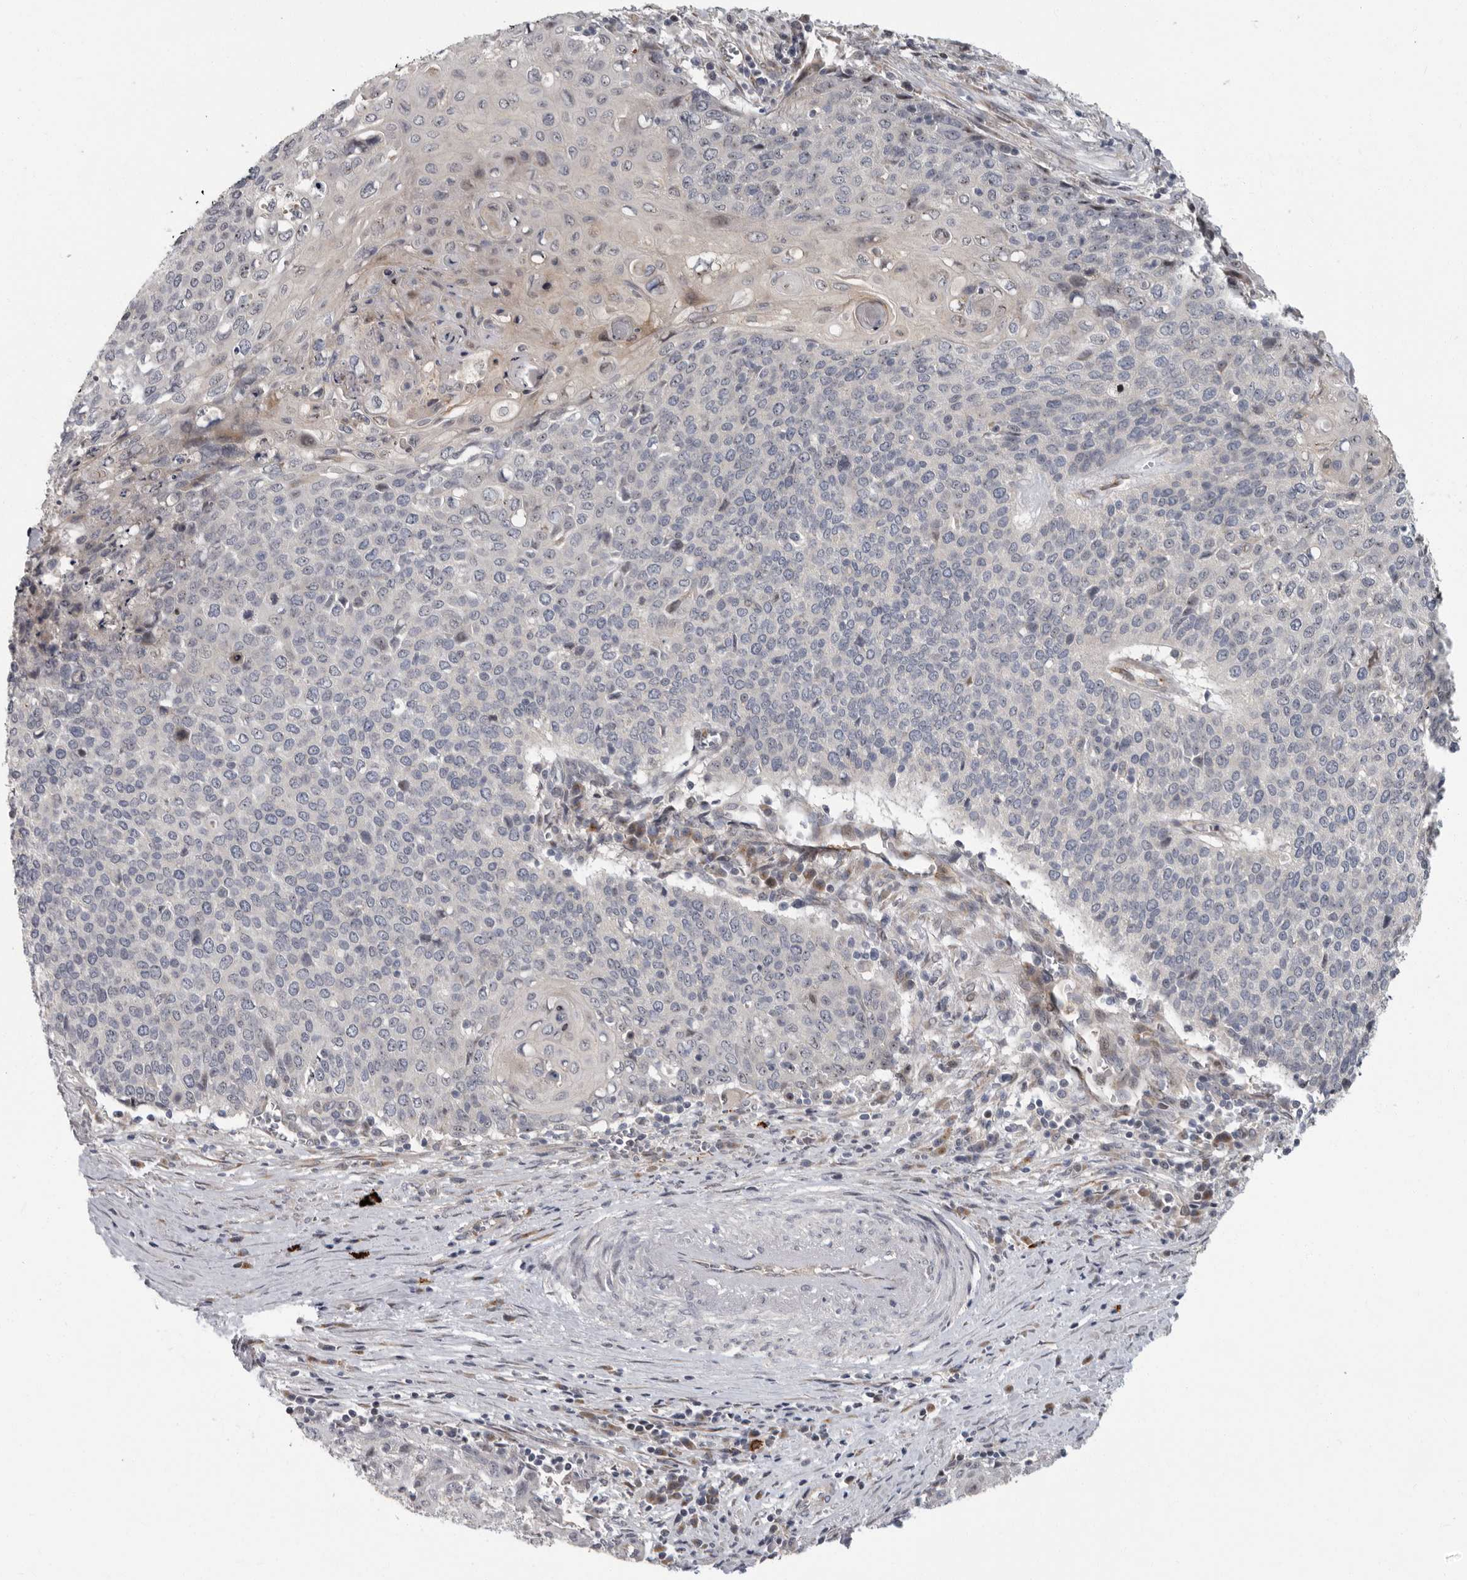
{"staining": {"intensity": "negative", "quantity": "none", "location": "none"}, "tissue": "cervical cancer", "cell_type": "Tumor cells", "image_type": "cancer", "snomed": [{"axis": "morphology", "description": "Squamous cell carcinoma, NOS"}, {"axis": "topography", "description": "Cervix"}], "caption": "High power microscopy micrograph of an IHC photomicrograph of cervical cancer (squamous cell carcinoma), revealing no significant positivity in tumor cells.", "gene": "PDCD11", "patient": {"sex": "female", "age": 39}}